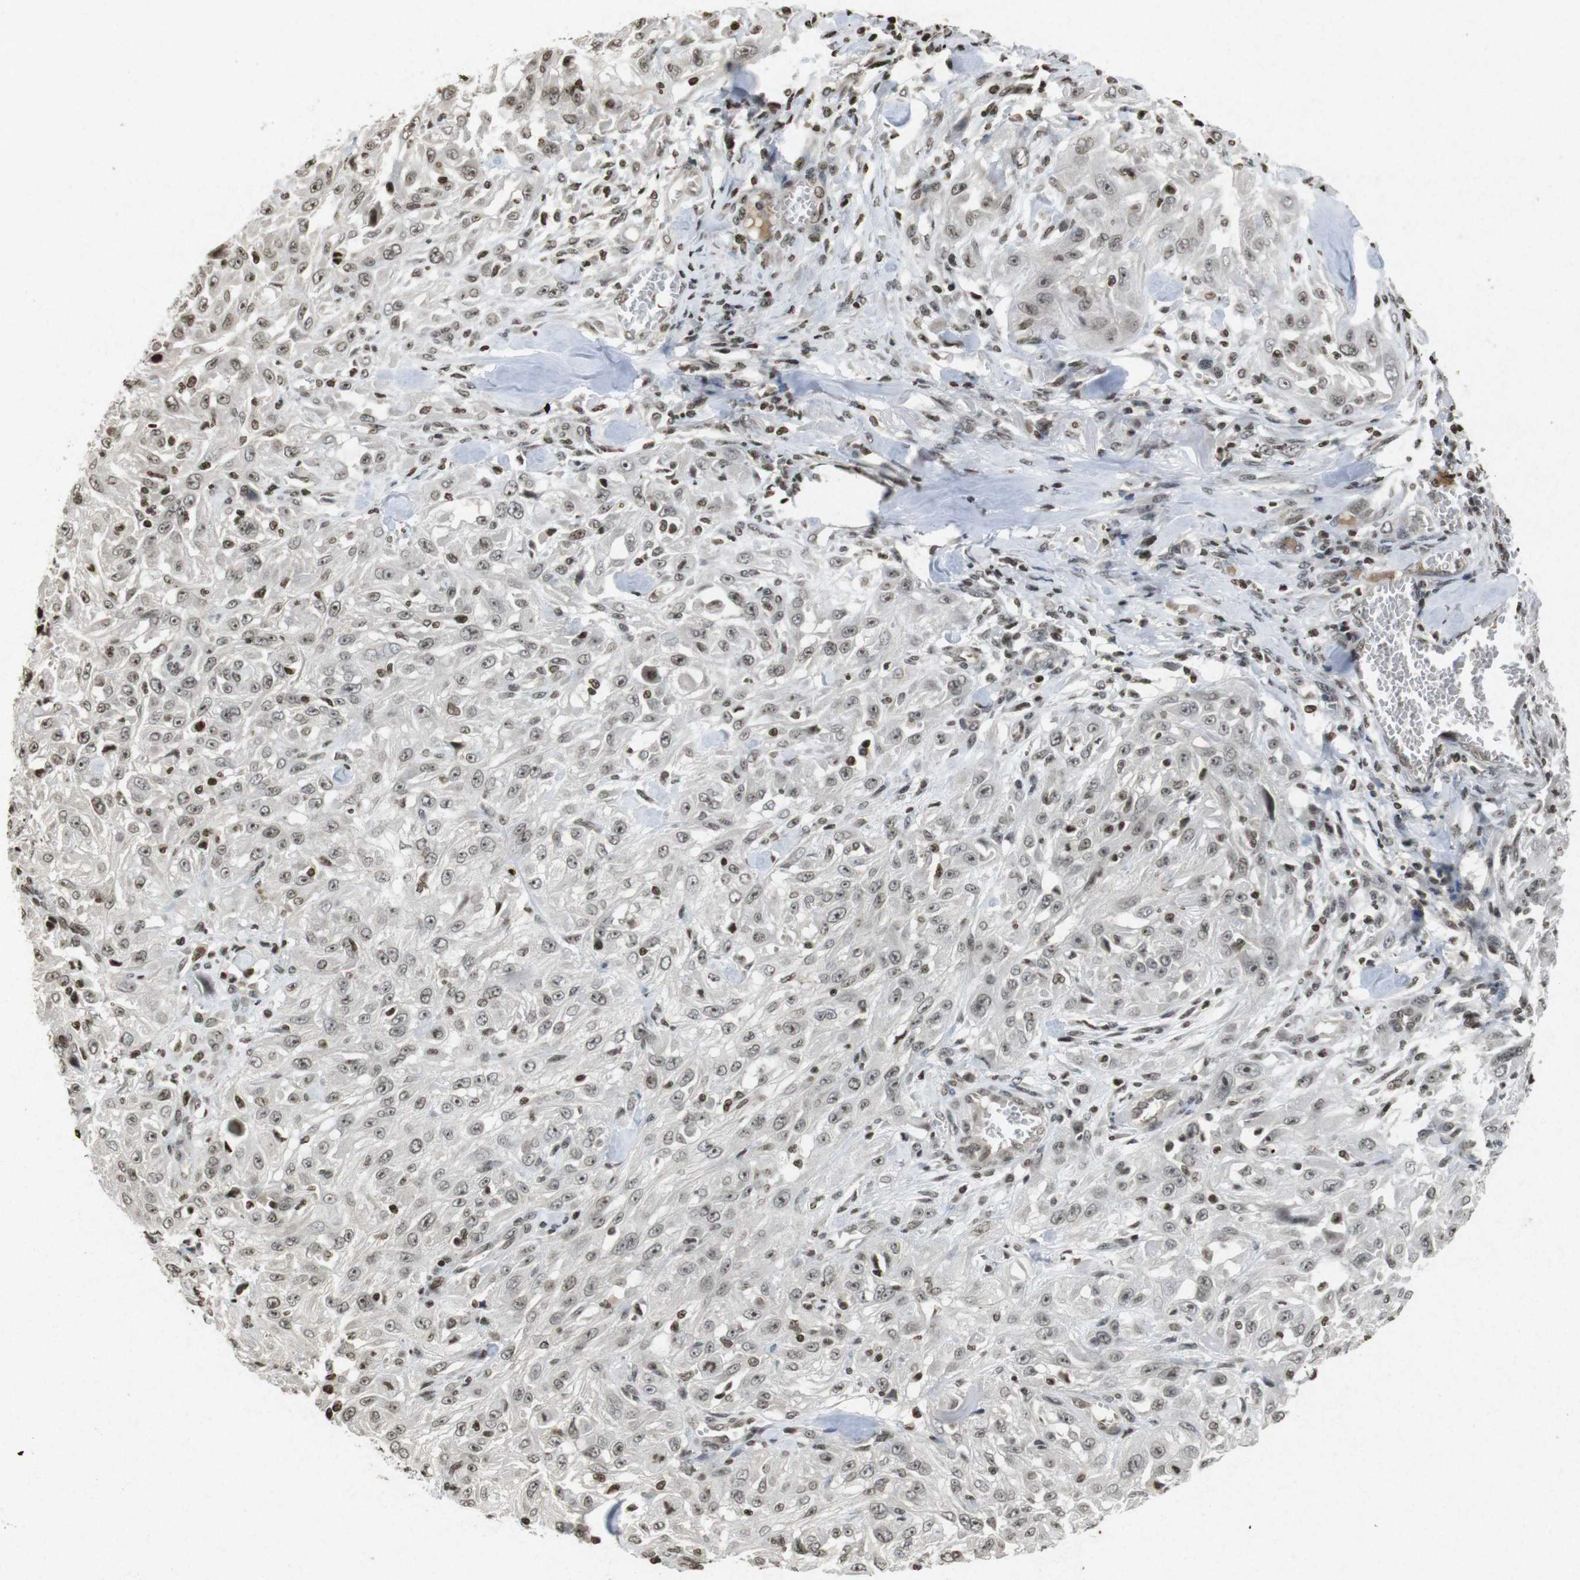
{"staining": {"intensity": "weak", "quantity": "25%-75%", "location": "nuclear"}, "tissue": "skin cancer", "cell_type": "Tumor cells", "image_type": "cancer", "snomed": [{"axis": "morphology", "description": "Squamous cell carcinoma, NOS"}, {"axis": "morphology", "description": "Squamous cell carcinoma, metastatic, NOS"}, {"axis": "topography", "description": "Skin"}, {"axis": "topography", "description": "Lymph node"}], "caption": "A high-resolution image shows immunohistochemistry (IHC) staining of squamous cell carcinoma (skin), which demonstrates weak nuclear staining in approximately 25%-75% of tumor cells.", "gene": "FOXA3", "patient": {"sex": "male", "age": 75}}